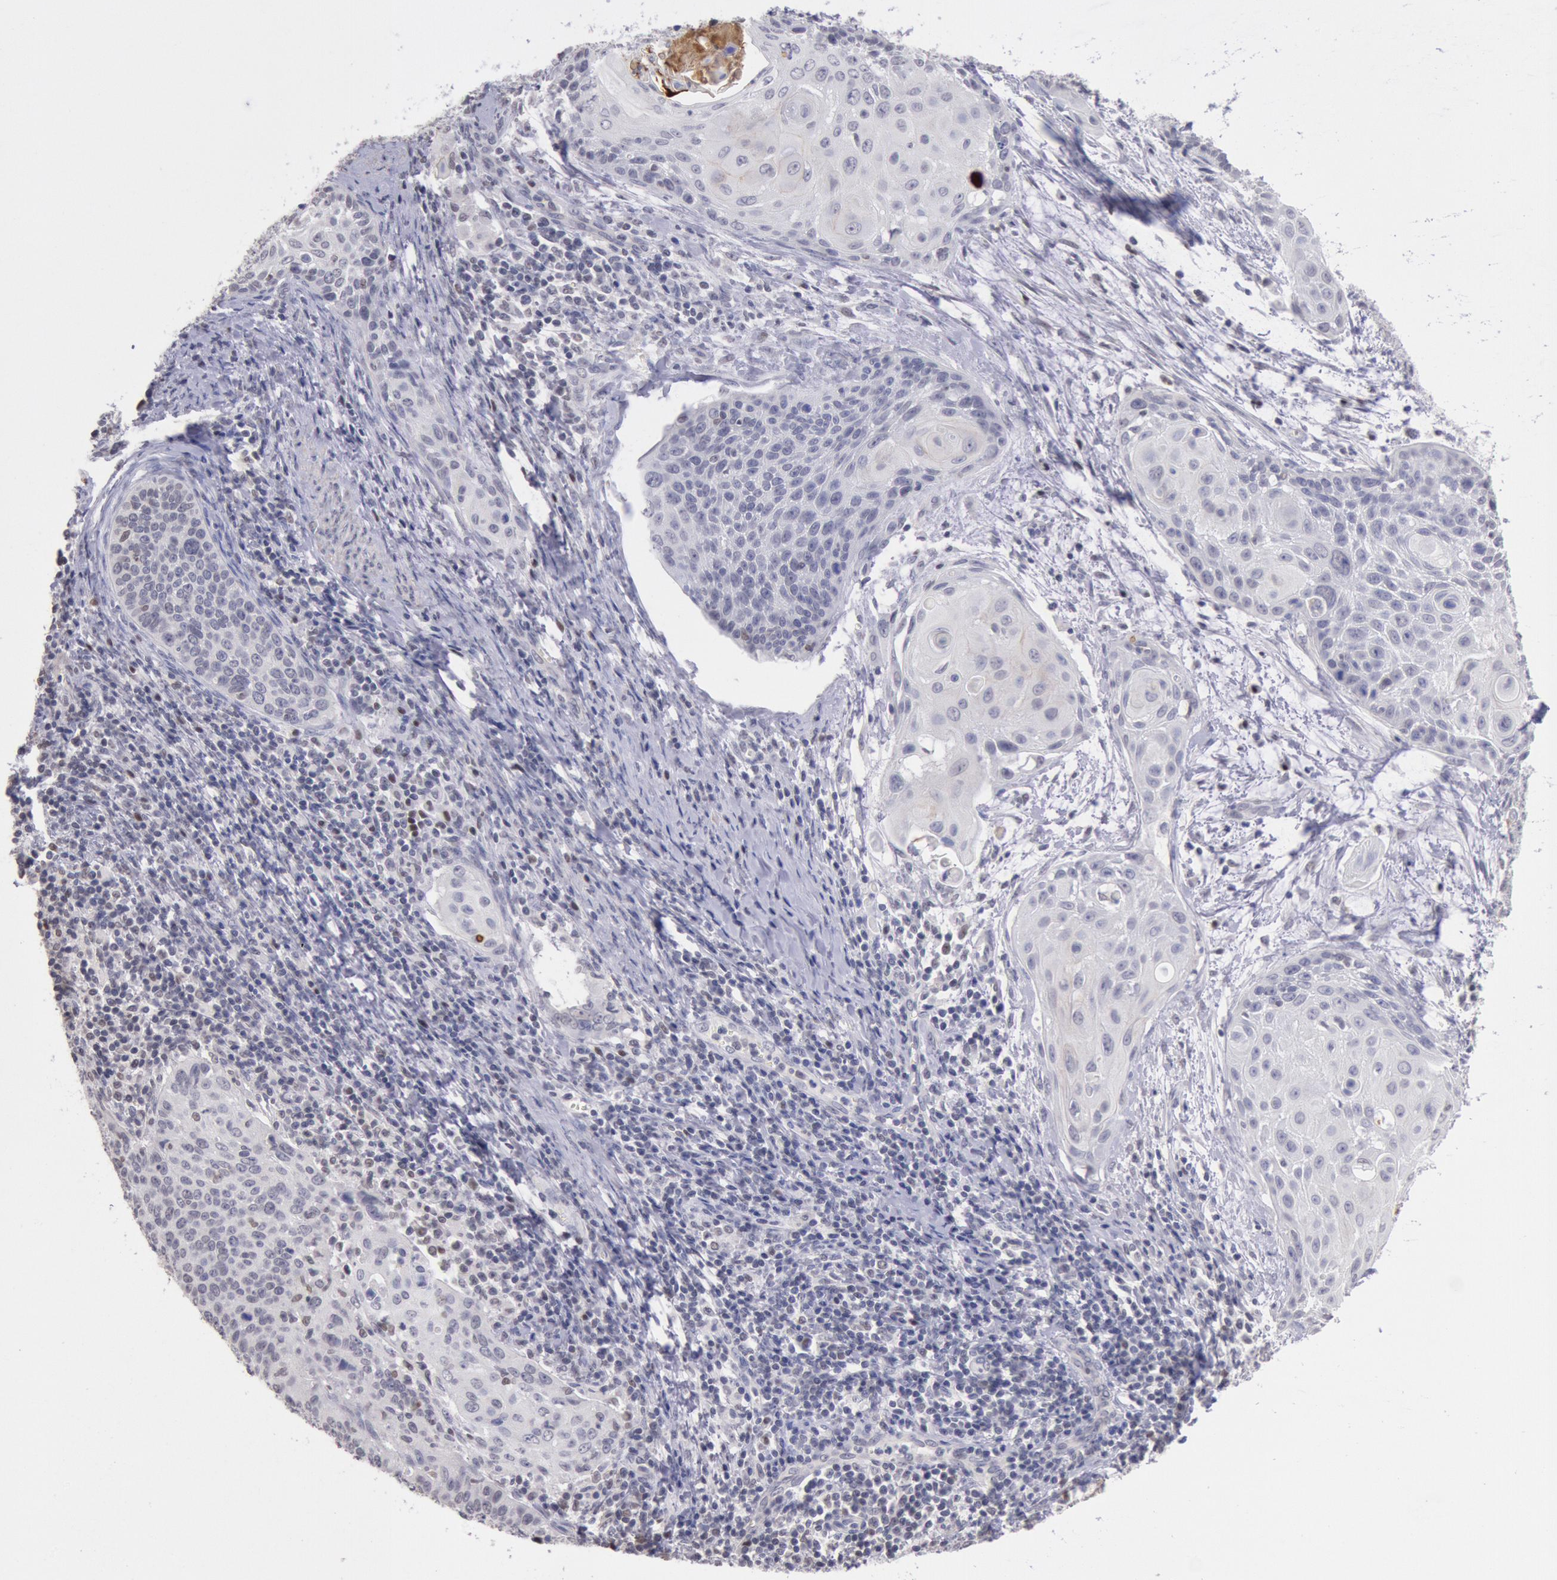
{"staining": {"intensity": "negative", "quantity": "none", "location": "none"}, "tissue": "cervical cancer", "cell_type": "Tumor cells", "image_type": "cancer", "snomed": [{"axis": "morphology", "description": "Squamous cell carcinoma, NOS"}, {"axis": "topography", "description": "Cervix"}], "caption": "This is a histopathology image of IHC staining of cervical cancer, which shows no staining in tumor cells.", "gene": "MYH7", "patient": {"sex": "female", "age": 33}}